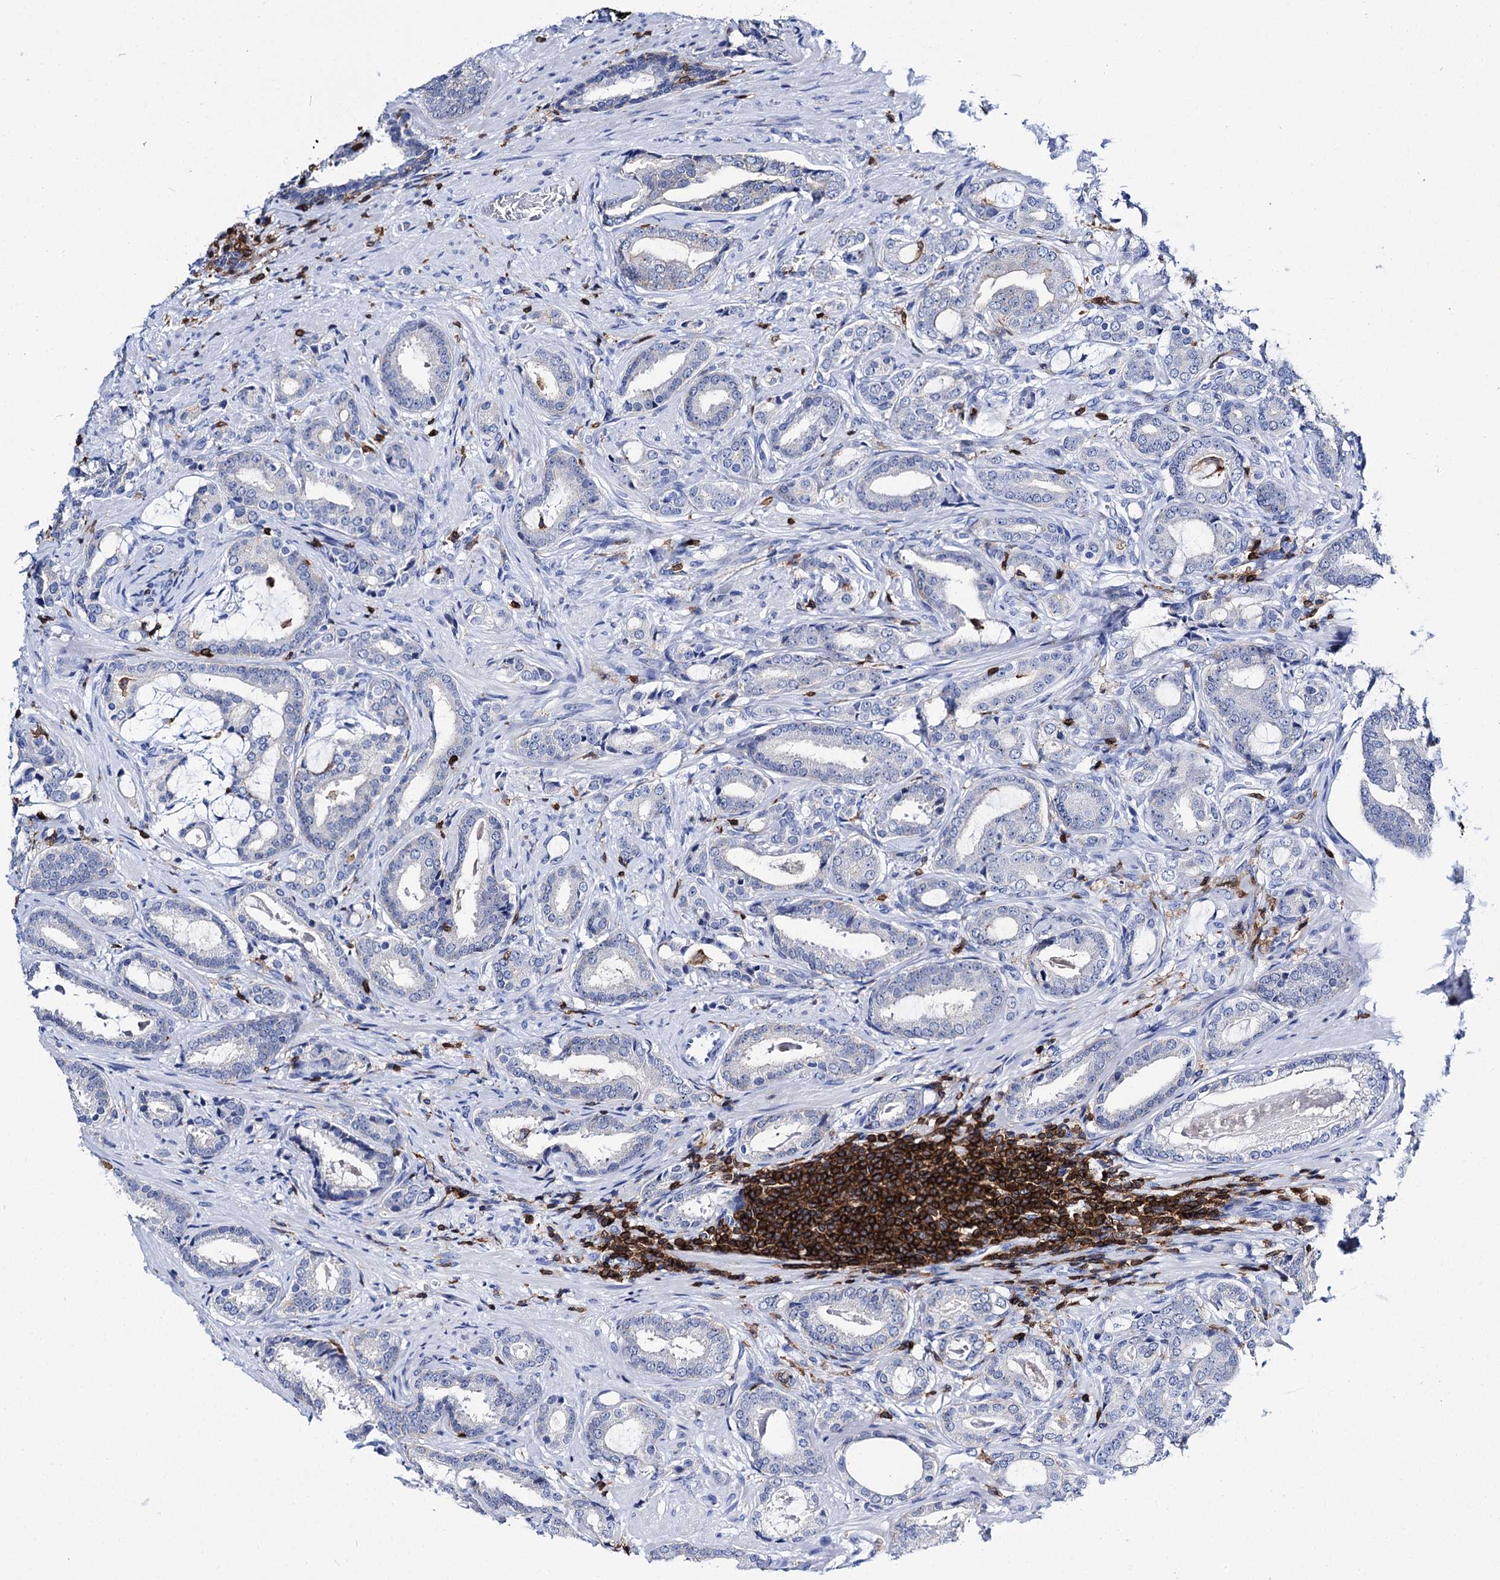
{"staining": {"intensity": "negative", "quantity": "none", "location": "none"}, "tissue": "prostate cancer", "cell_type": "Tumor cells", "image_type": "cancer", "snomed": [{"axis": "morphology", "description": "Adenocarcinoma, High grade"}, {"axis": "topography", "description": "Prostate"}], "caption": "Immunohistochemistry photomicrograph of neoplastic tissue: prostate high-grade adenocarcinoma stained with DAB (3,3'-diaminobenzidine) displays no significant protein staining in tumor cells.", "gene": "DEF6", "patient": {"sex": "male", "age": 60}}